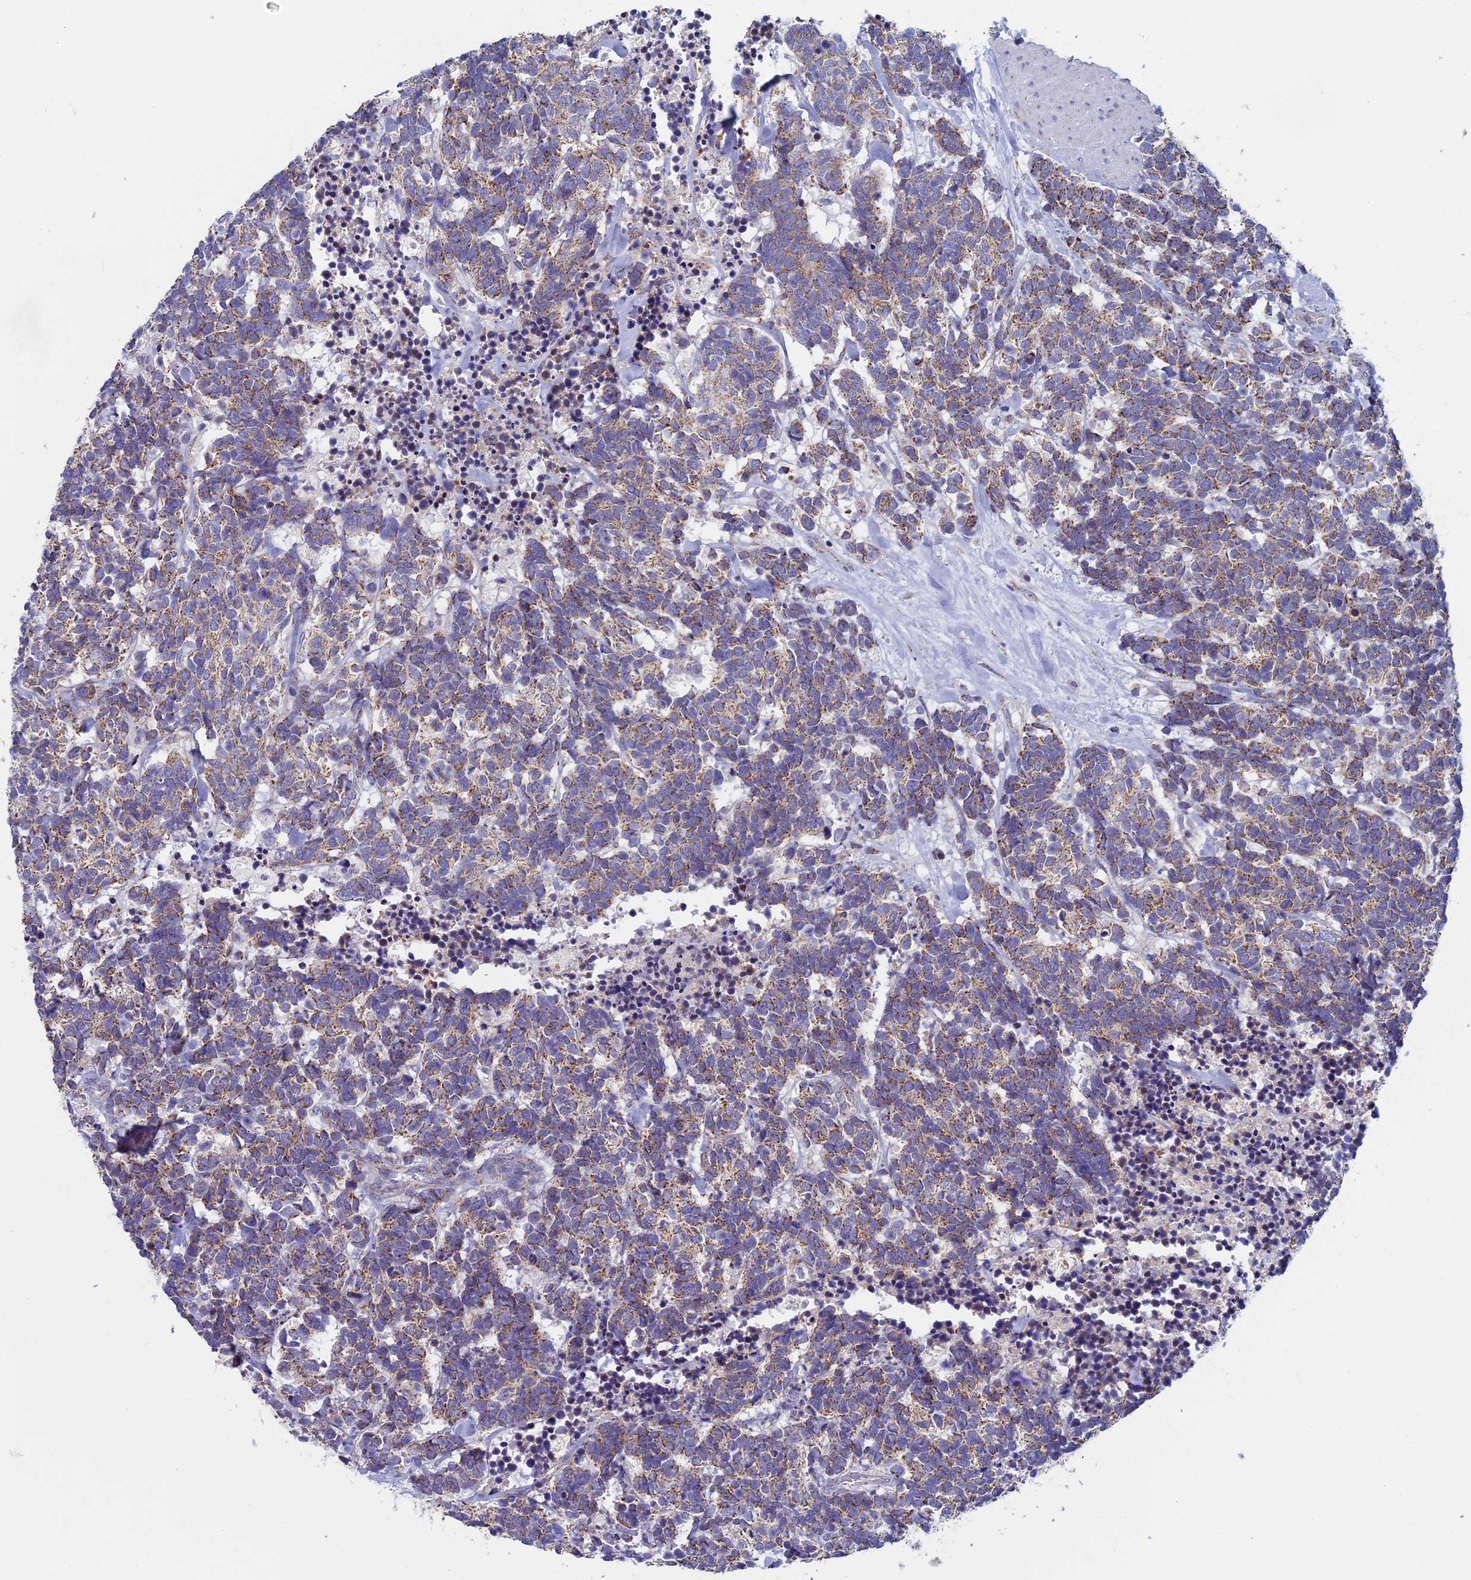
{"staining": {"intensity": "moderate", "quantity": ">75%", "location": "cytoplasmic/membranous"}, "tissue": "carcinoid", "cell_type": "Tumor cells", "image_type": "cancer", "snomed": [{"axis": "morphology", "description": "Carcinoma, NOS"}, {"axis": "morphology", "description": "Carcinoid, malignant, NOS"}, {"axis": "topography", "description": "Urinary bladder"}], "caption": "Immunohistochemistry (IHC) (DAB) staining of human carcinoid displays moderate cytoplasmic/membranous protein expression in about >75% of tumor cells. The staining was performed using DAB (3,3'-diaminobenzidine), with brown indicating positive protein expression. Nuclei are stained blue with hematoxylin.", "gene": "MFSD12", "patient": {"sex": "male", "age": 57}}